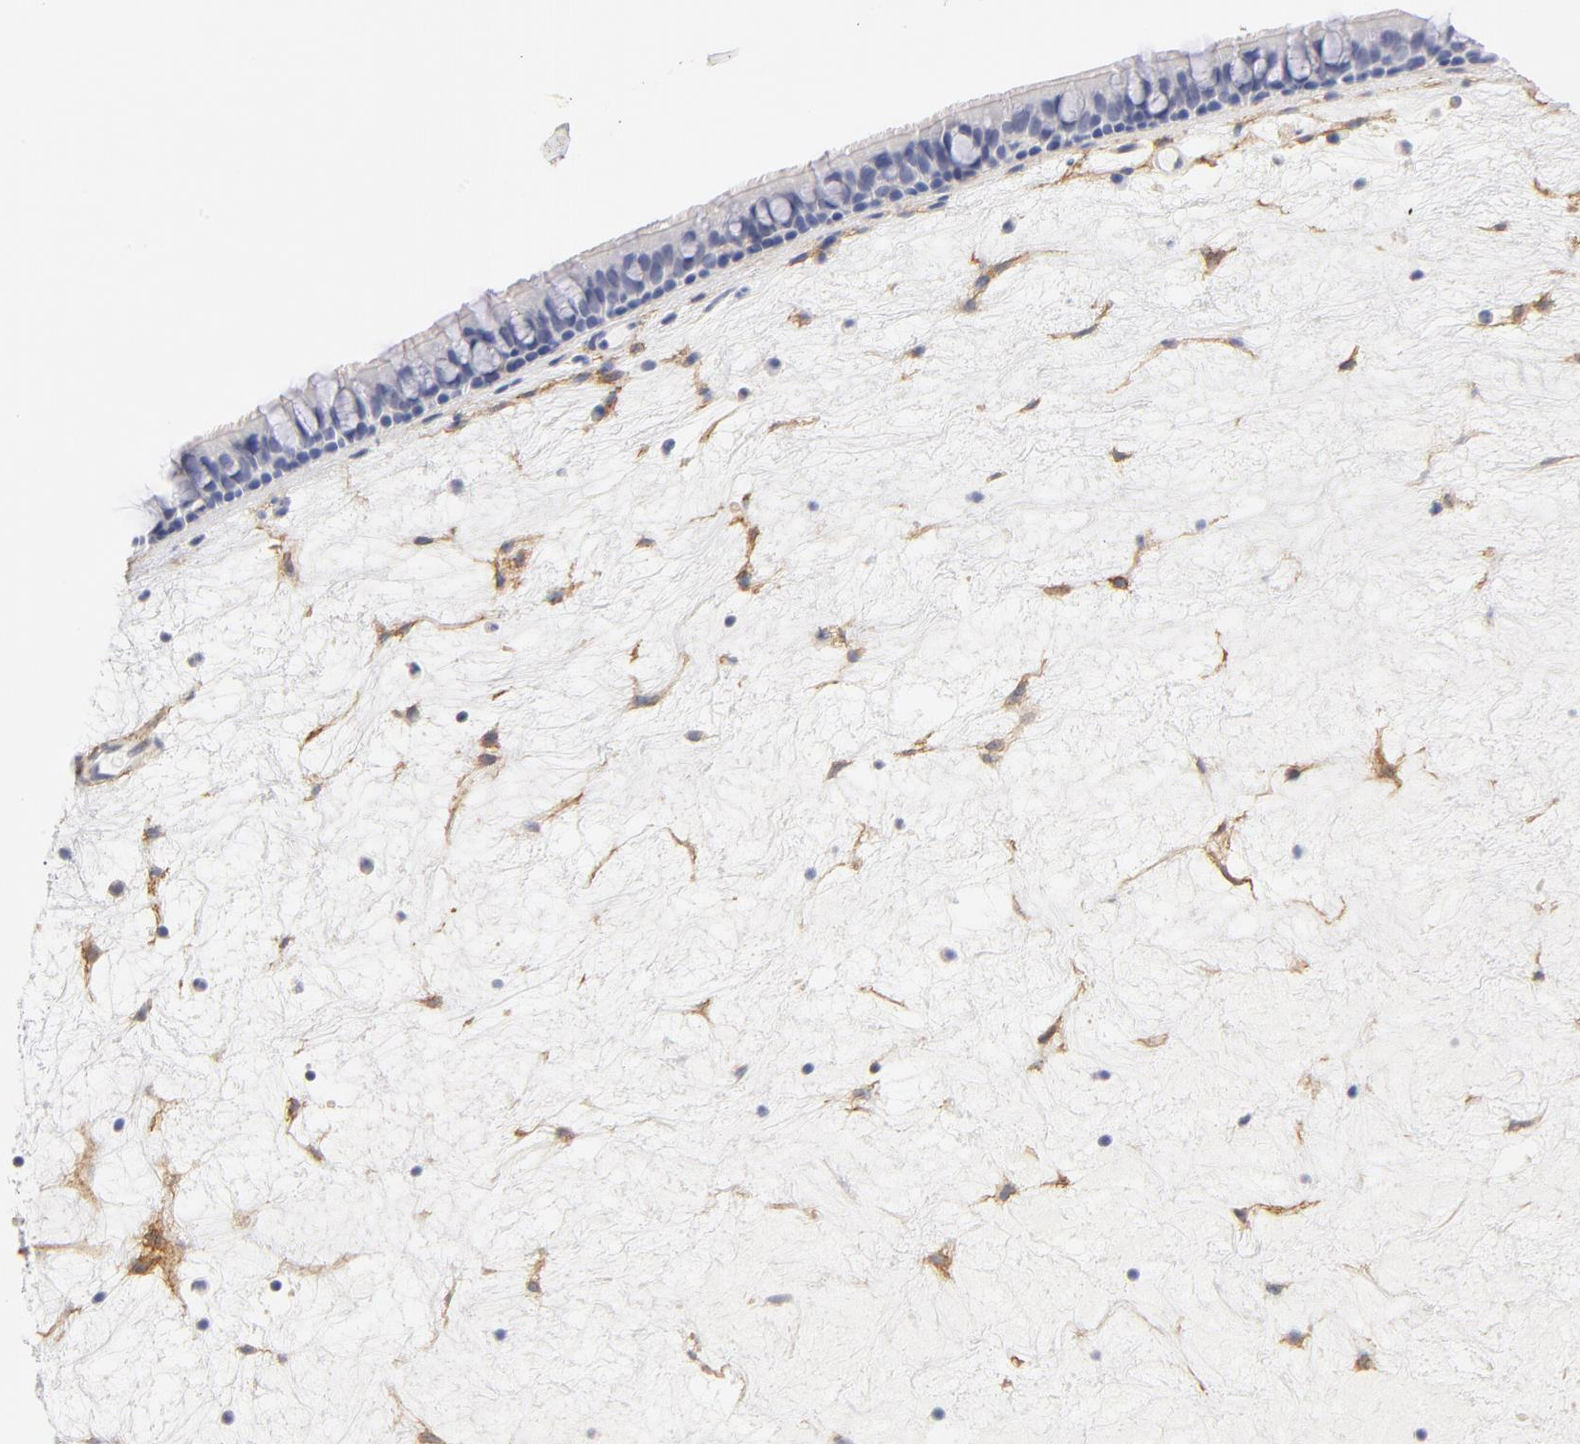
{"staining": {"intensity": "negative", "quantity": "none", "location": "none"}, "tissue": "nasopharynx", "cell_type": "Respiratory epithelial cells", "image_type": "normal", "snomed": [{"axis": "morphology", "description": "Normal tissue, NOS"}, {"axis": "topography", "description": "Nasopharynx"}], "caption": "IHC histopathology image of unremarkable human nasopharynx stained for a protein (brown), which shows no expression in respiratory epithelial cells. (DAB immunohistochemistry visualized using brightfield microscopy, high magnification).", "gene": "ITGA8", "patient": {"sex": "female", "age": 78}}